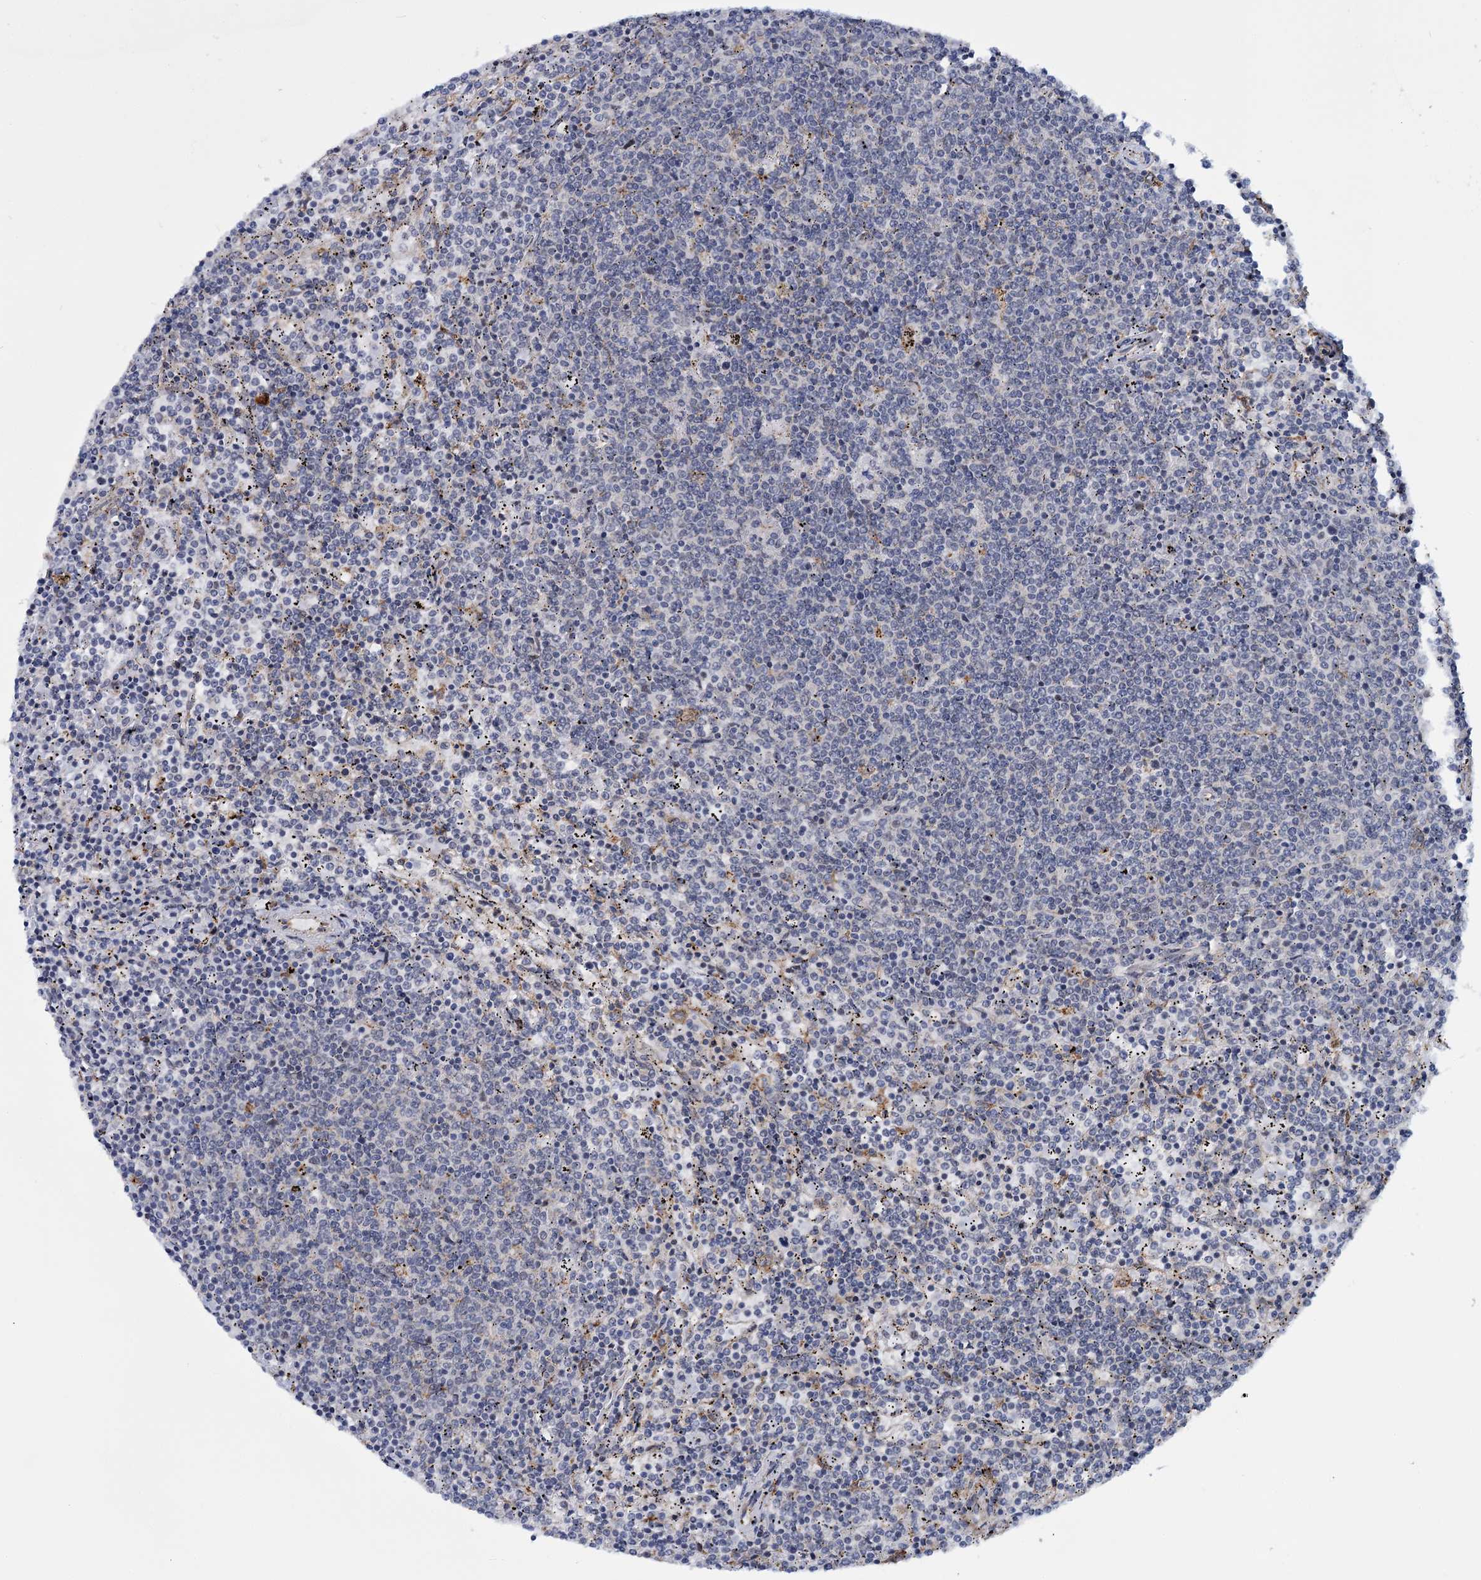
{"staining": {"intensity": "negative", "quantity": "none", "location": "none"}, "tissue": "lymphoma", "cell_type": "Tumor cells", "image_type": "cancer", "snomed": [{"axis": "morphology", "description": "Malignant lymphoma, non-Hodgkin's type, Low grade"}, {"axis": "topography", "description": "Spleen"}], "caption": "Malignant lymphoma, non-Hodgkin's type (low-grade) was stained to show a protein in brown. There is no significant staining in tumor cells.", "gene": "MBLAC2", "patient": {"sex": "female", "age": 50}}